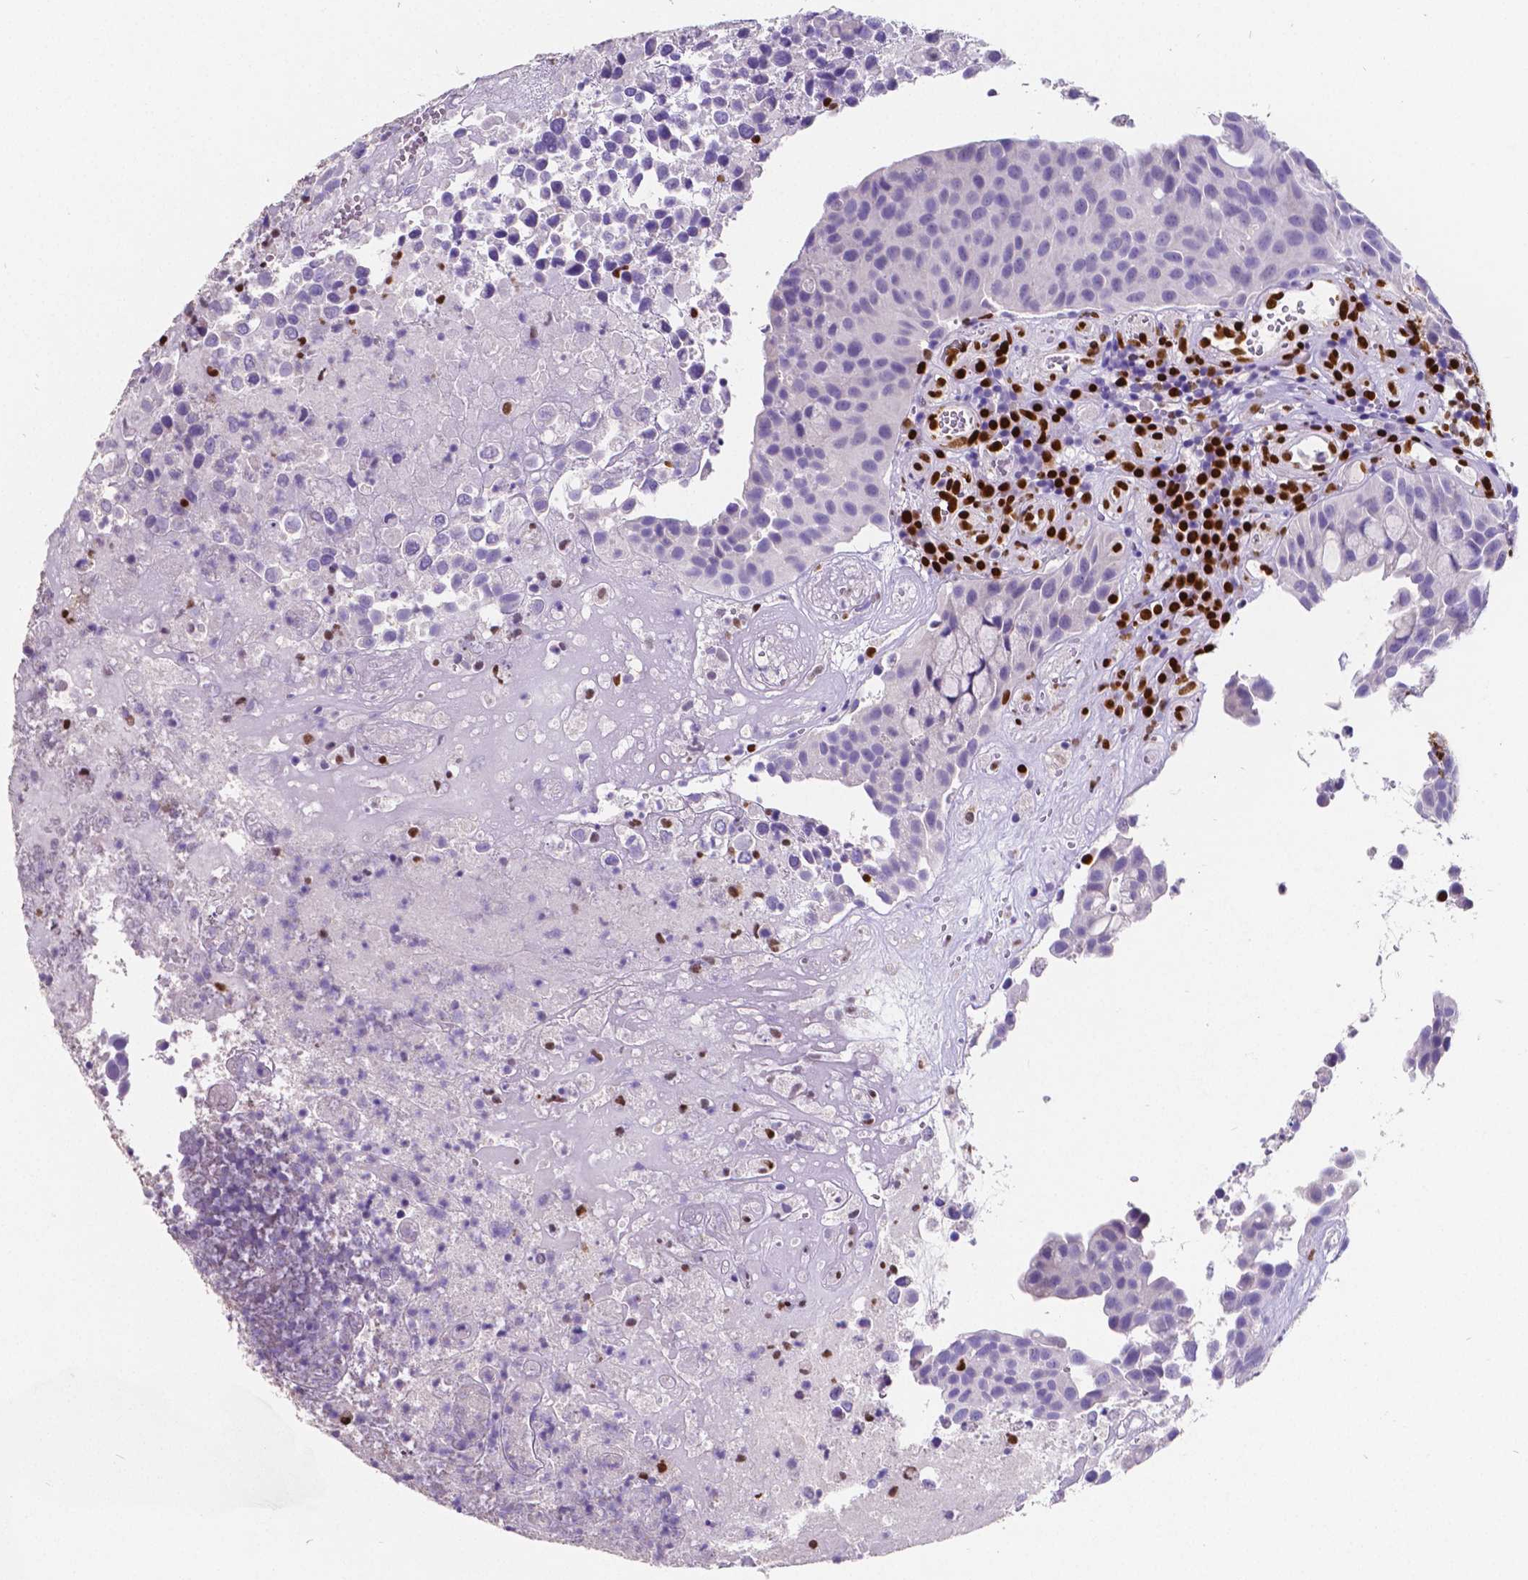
{"staining": {"intensity": "negative", "quantity": "none", "location": "none"}, "tissue": "urothelial cancer", "cell_type": "Tumor cells", "image_type": "cancer", "snomed": [{"axis": "morphology", "description": "Urothelial carcinoma, Low grade"}, {"axis": "topography", "description": "Urinary bladder"}], "caption": "The histopathology image demonstrates no staining of tumor cells in urothelial cancer.", "gene": "MEF2C", "patient": {"sex": "male", "age": 76}}